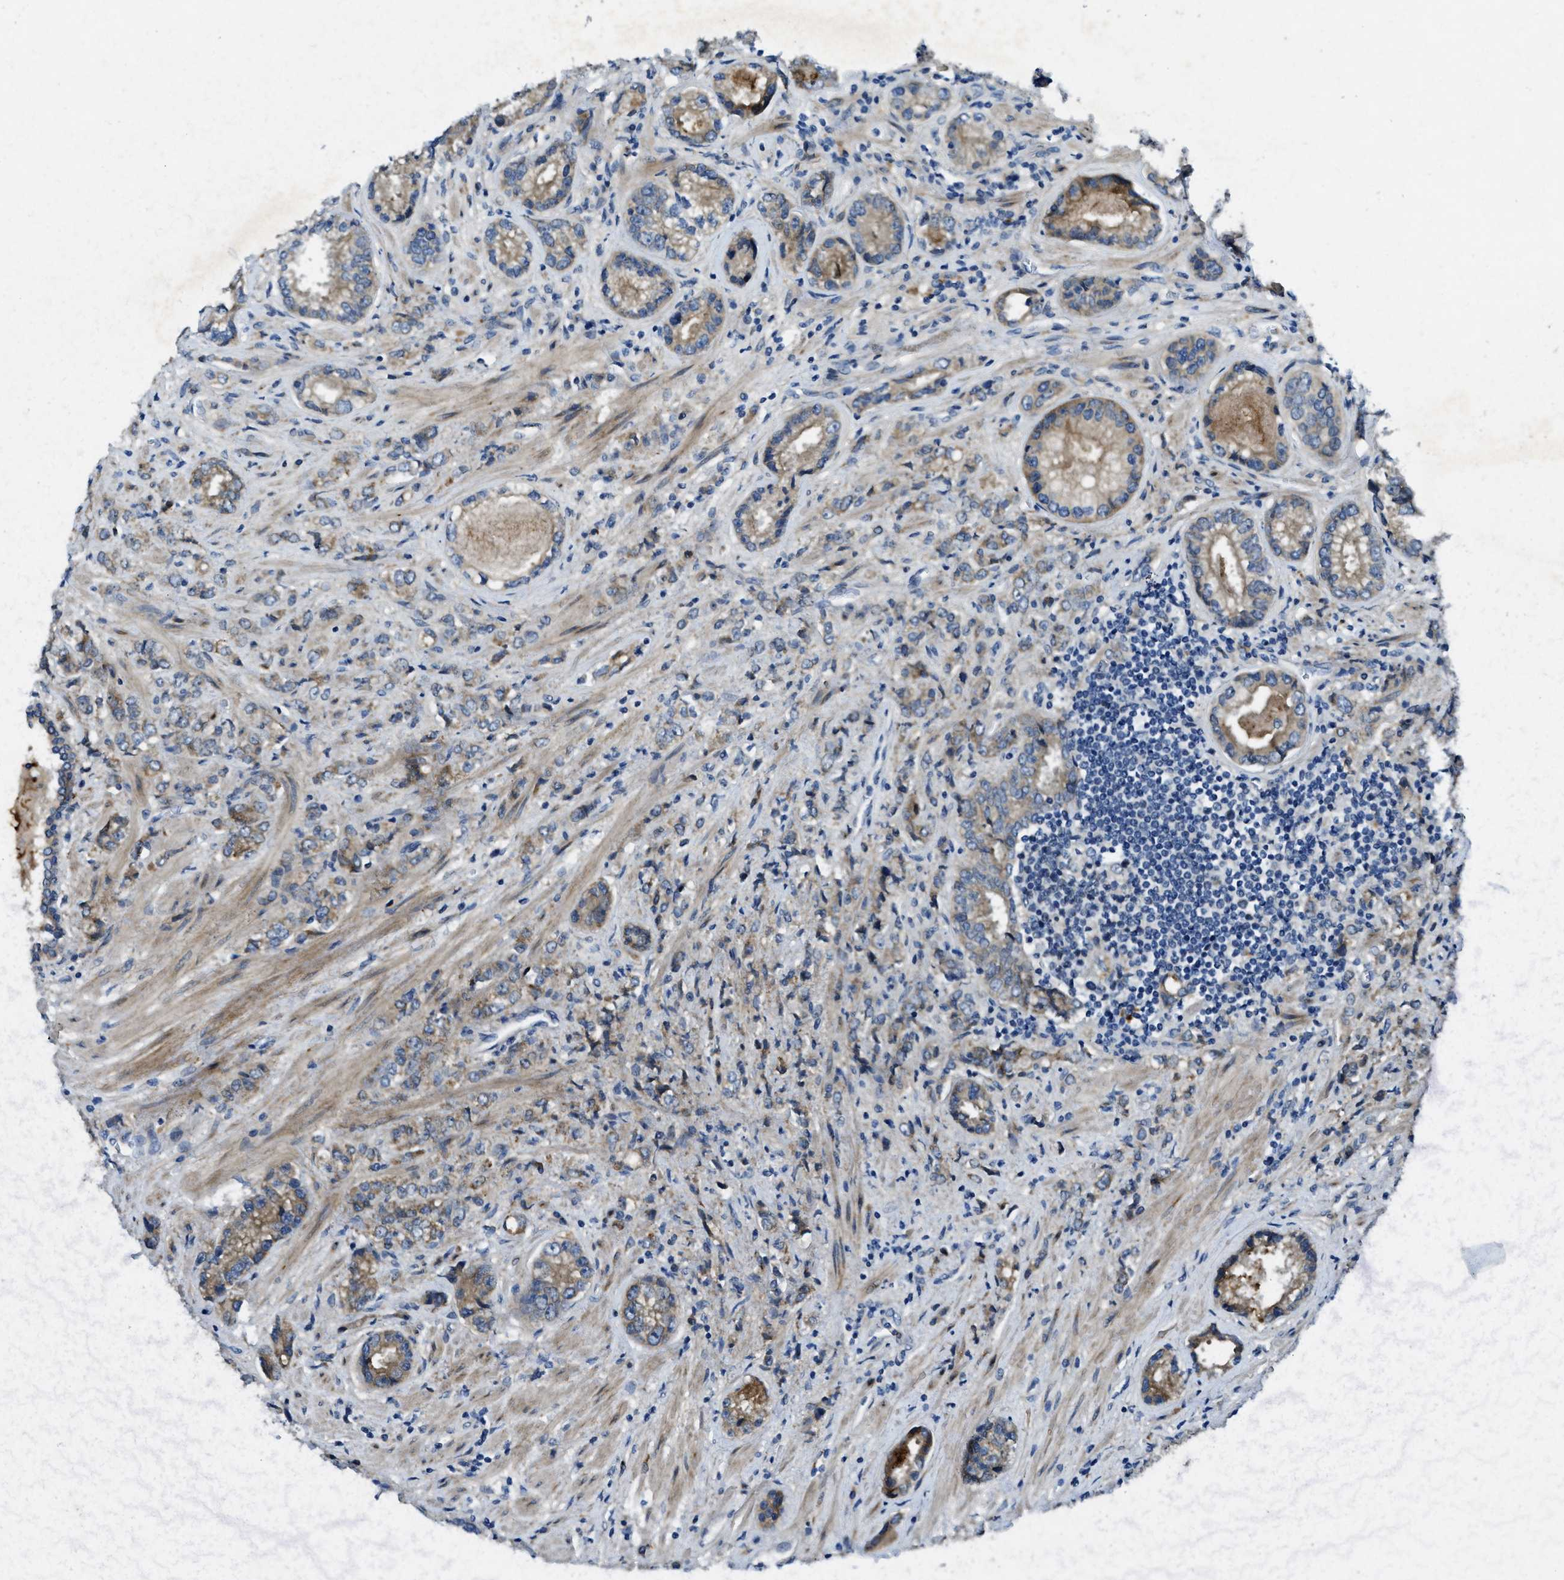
{"staining": {"intensity": "weak", "quantity": ">75%", "location": "cytoplasmic/membranous"}, "tissue": "prostate cancer", "cell_type": "Tumor cells", "image_type": "cancer", "snomed": [{"axis": "morphology", "description": "Adenocarcinoma, High grade"}, {"axis": "topography", "description": "Prostate"}], "caption": "A low amount of weak cytoplasmic/membranous expression is identified in approximately >75% of tumor cells in prostate adenocarcinoma (high-grade) tissue.", "gene": "SNX14", "patient": {"sex": "male", "age": 61}}